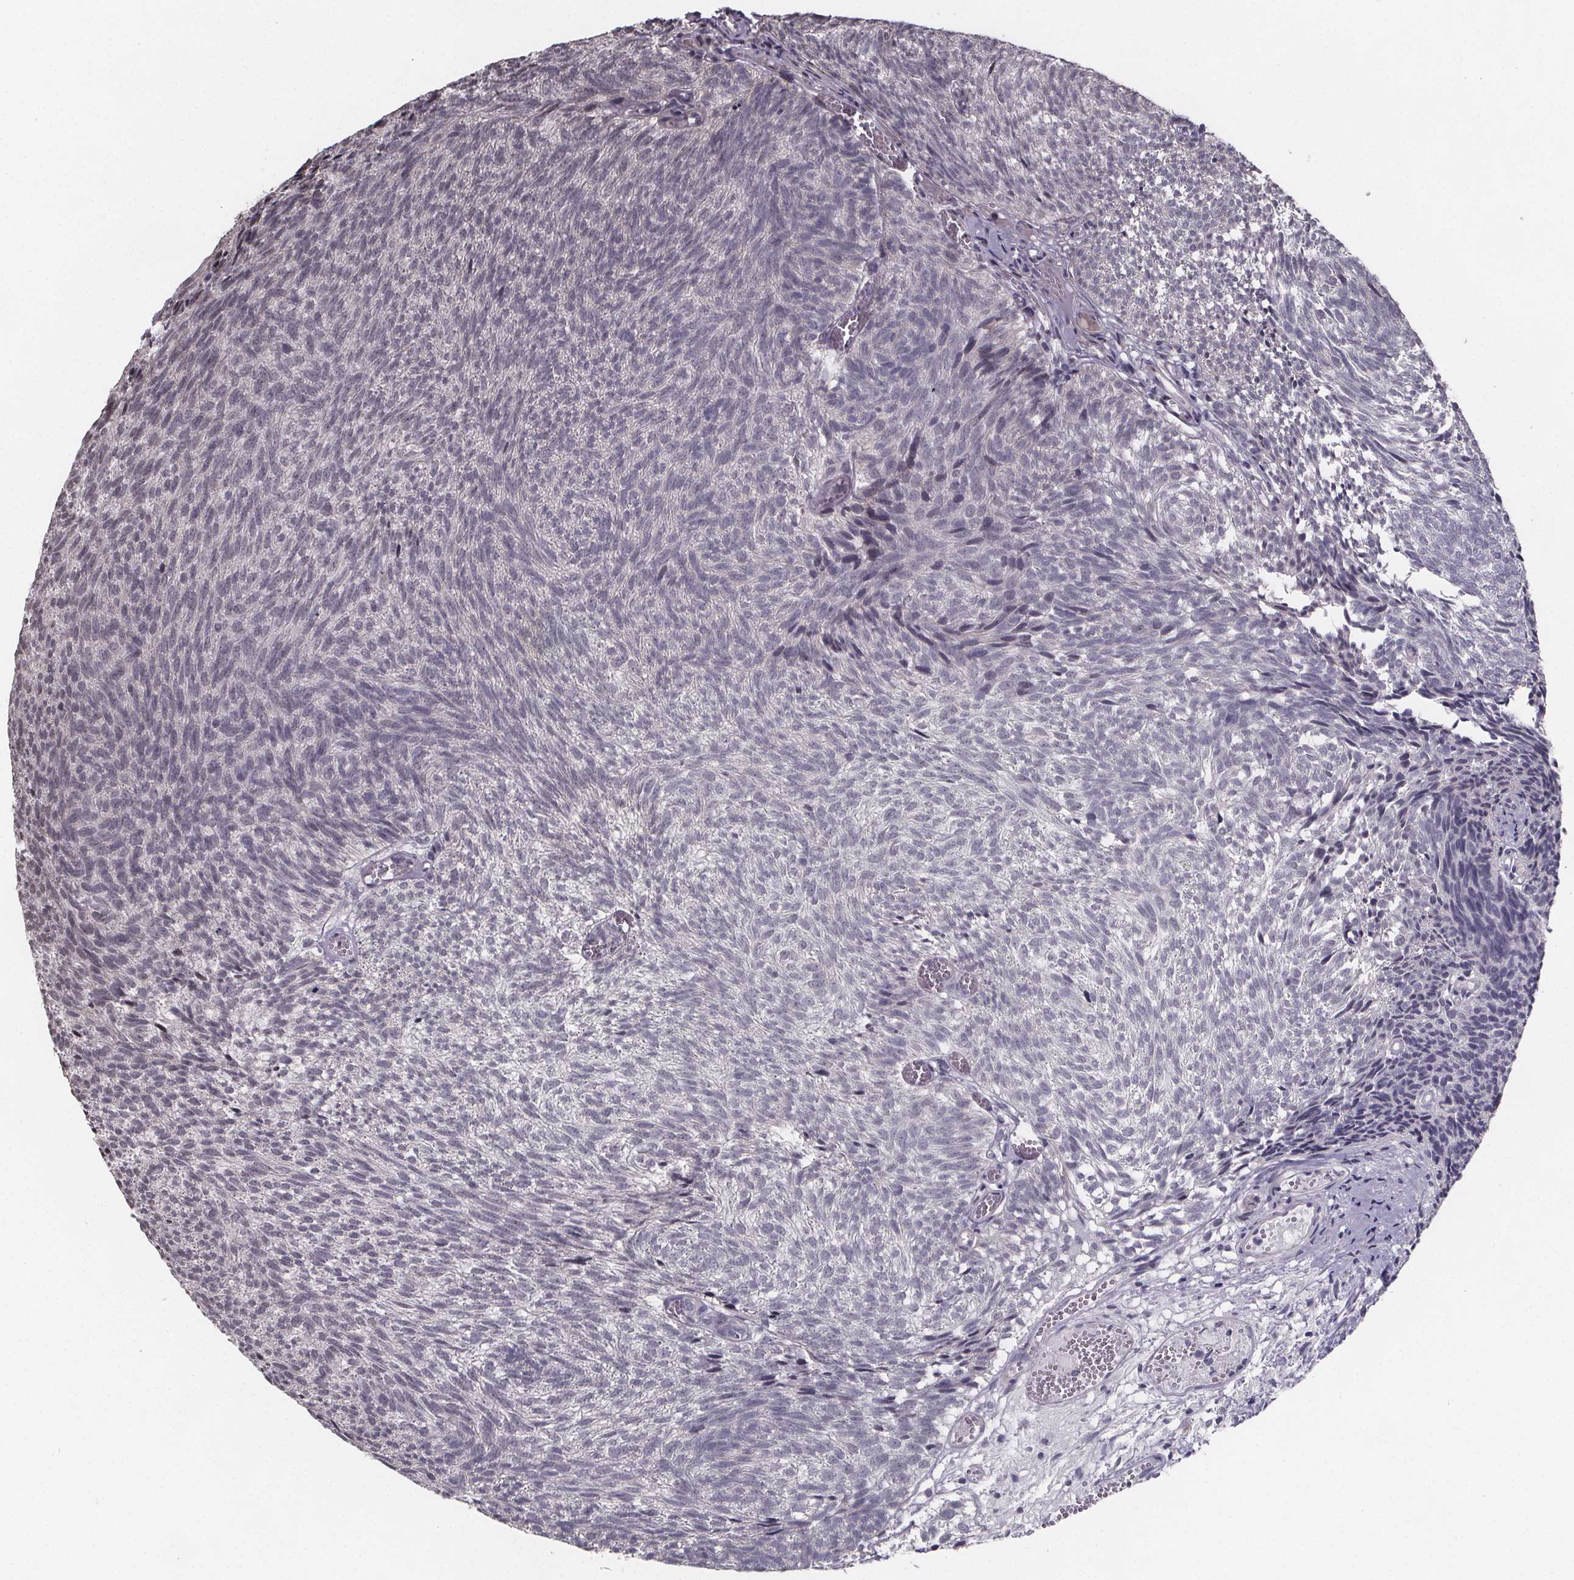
{"staining": {"intensity": "negative", "quantity": "none", "location": "none"}, "tissue": "urothelial cancer", "cell_type": "Tumor cells", "image_type": "cancer", "snomed": [{"axis": "morphology", "description": "Urothelial carcinoma, Low grade"}, {"axis": "topography", "description": "Urinary bladder"}], "caption": "This is an immunohistochemistry (IHC) image of urothelial cancer. There is no positivity in tumor cells.", "gene": "U2SURP", "patient": {"sex": "male", "age": 77}}